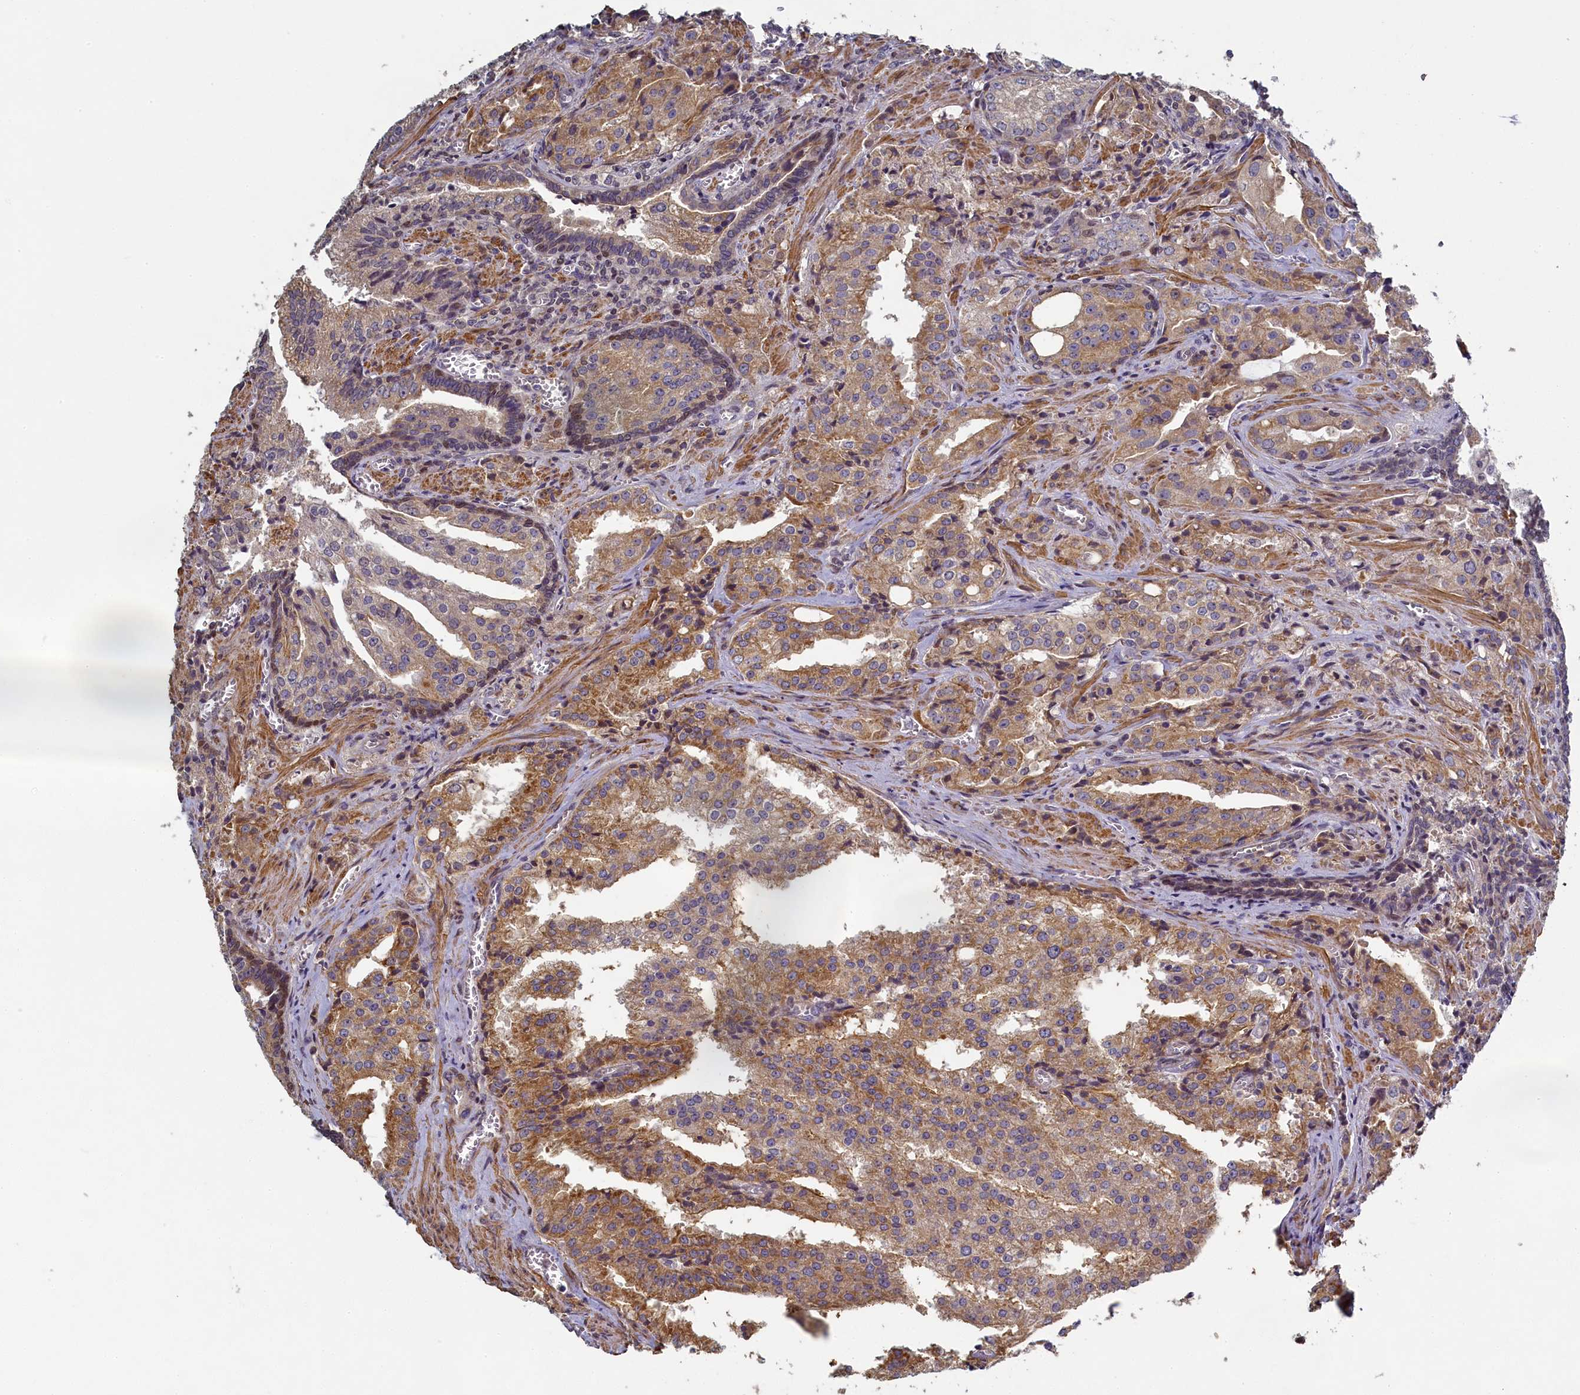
{"staining": {"intensity": "moderate", "quantity": "25%-75%", "location": "cytoplasmic/membranous"}, "tissue": "prostate cancer", "cell_type": "Tumor cells", "image_type": "cancer", "snomed": [{"axis": "morphology", "description": "Adenocarcinoma, High grade"}, {"axis": "topography", "description": "Prostate"}], "caption": "Immunohistochemical staining of human prostate high-grade adenocarcinoma exhibits medium levels of moderate cytoplasmic/membranous positivity in about 25%-75% of tumor cells. The protein is stained brown, and the nuclei are stained in blue (DAB IHC with brightfield microscopy, high magnification).", "gene": "DIXDC1", "patient": {"sex": "male", "age": 68}}